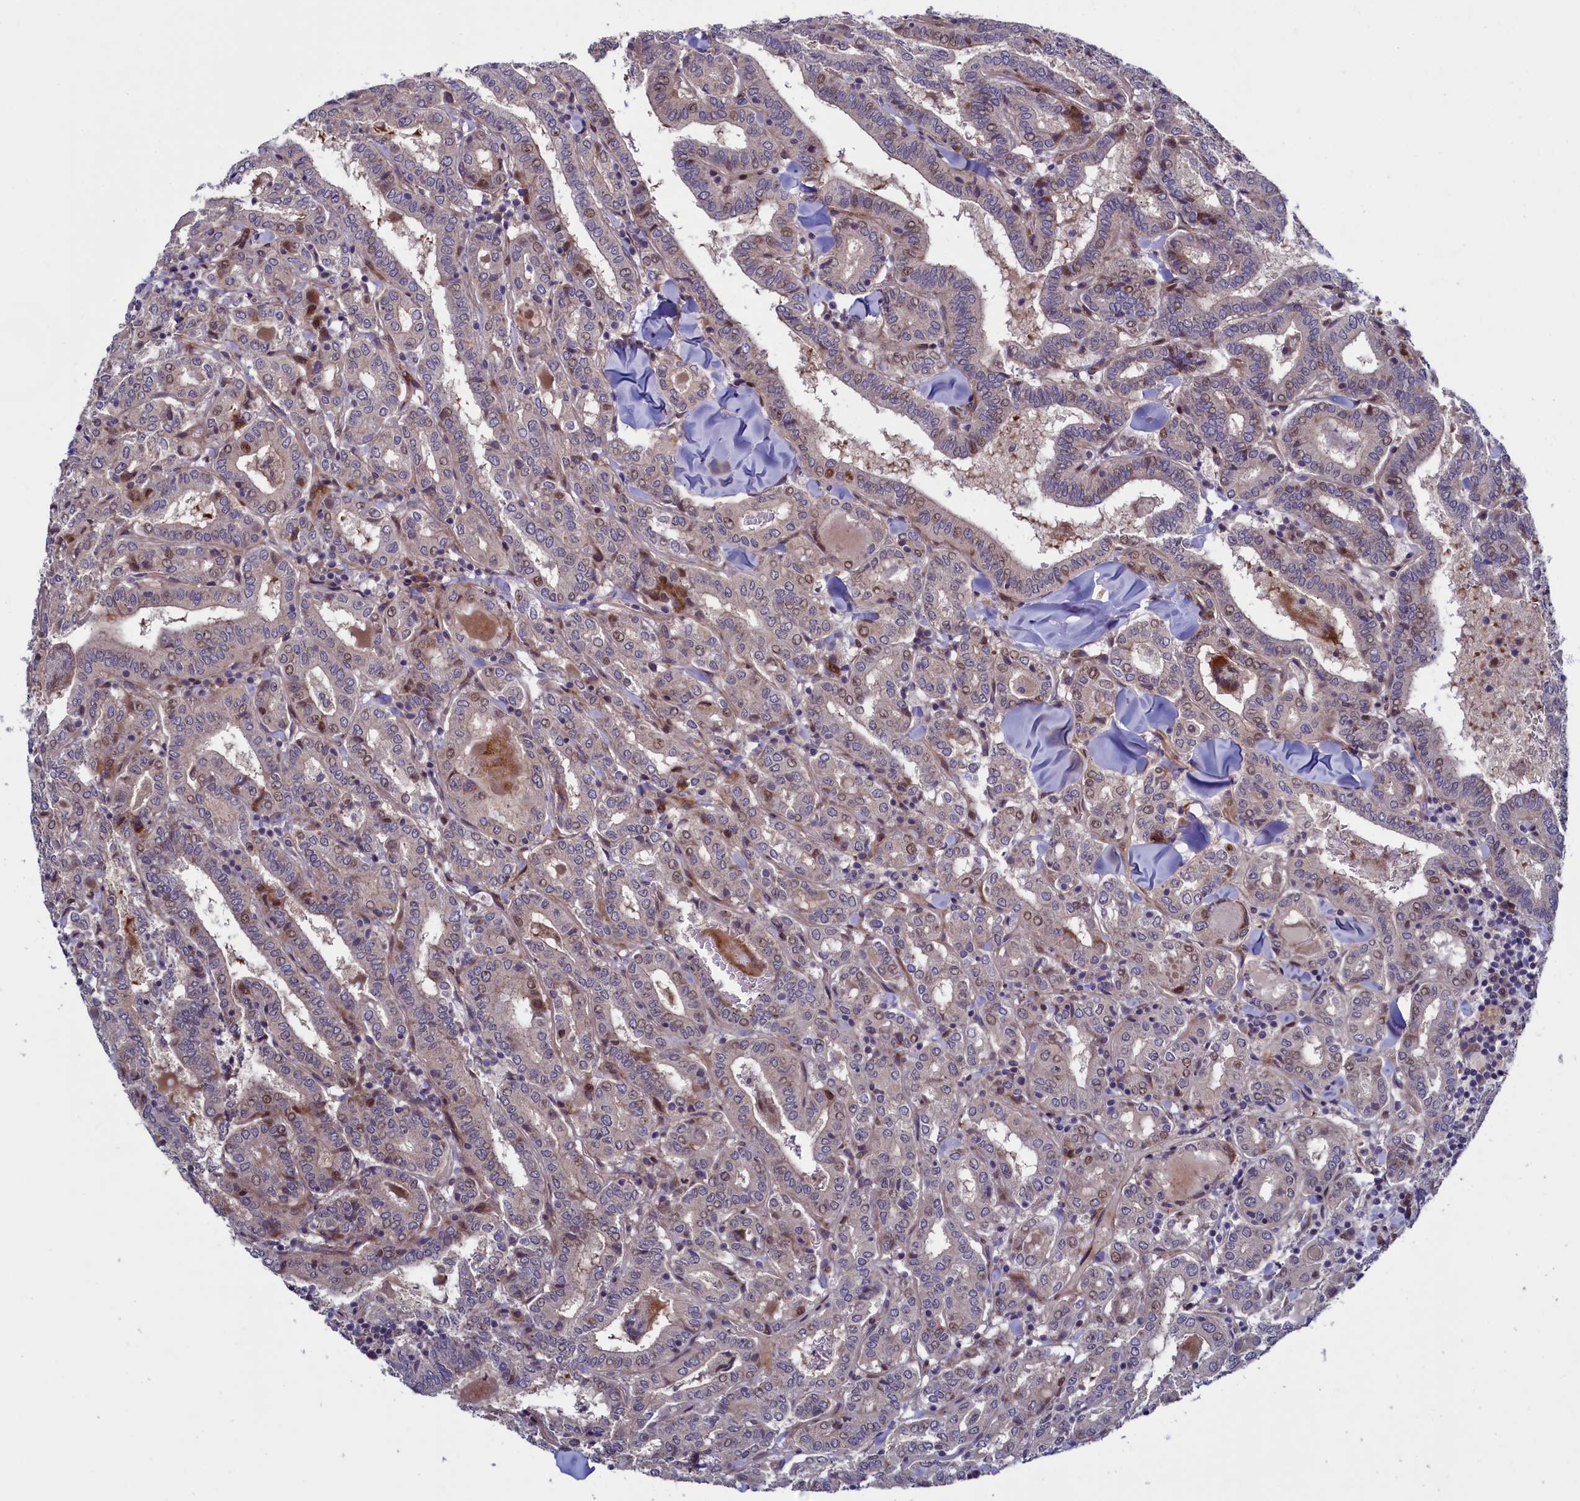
{"staining": {"intensity": "weak", "quantity": "<25%", "location": "nuclear"}, "tissue": "thyroid cancer", "cell_type": "Tumor cells", "image_type": "cancer", "snomed": [{"axis": "morphology", "description": "Papillary adenocarcinoma, NOS"}, {"axis": "topography", "description": "Thyroid gland"}], "caption": "DAB immunohistochemical staining of thyroid papillary adenocarcinoma shows no significant positivity in tumor cells.", "gene": "PIK3C3", "patient": {"sex": "female", "age": 72}}